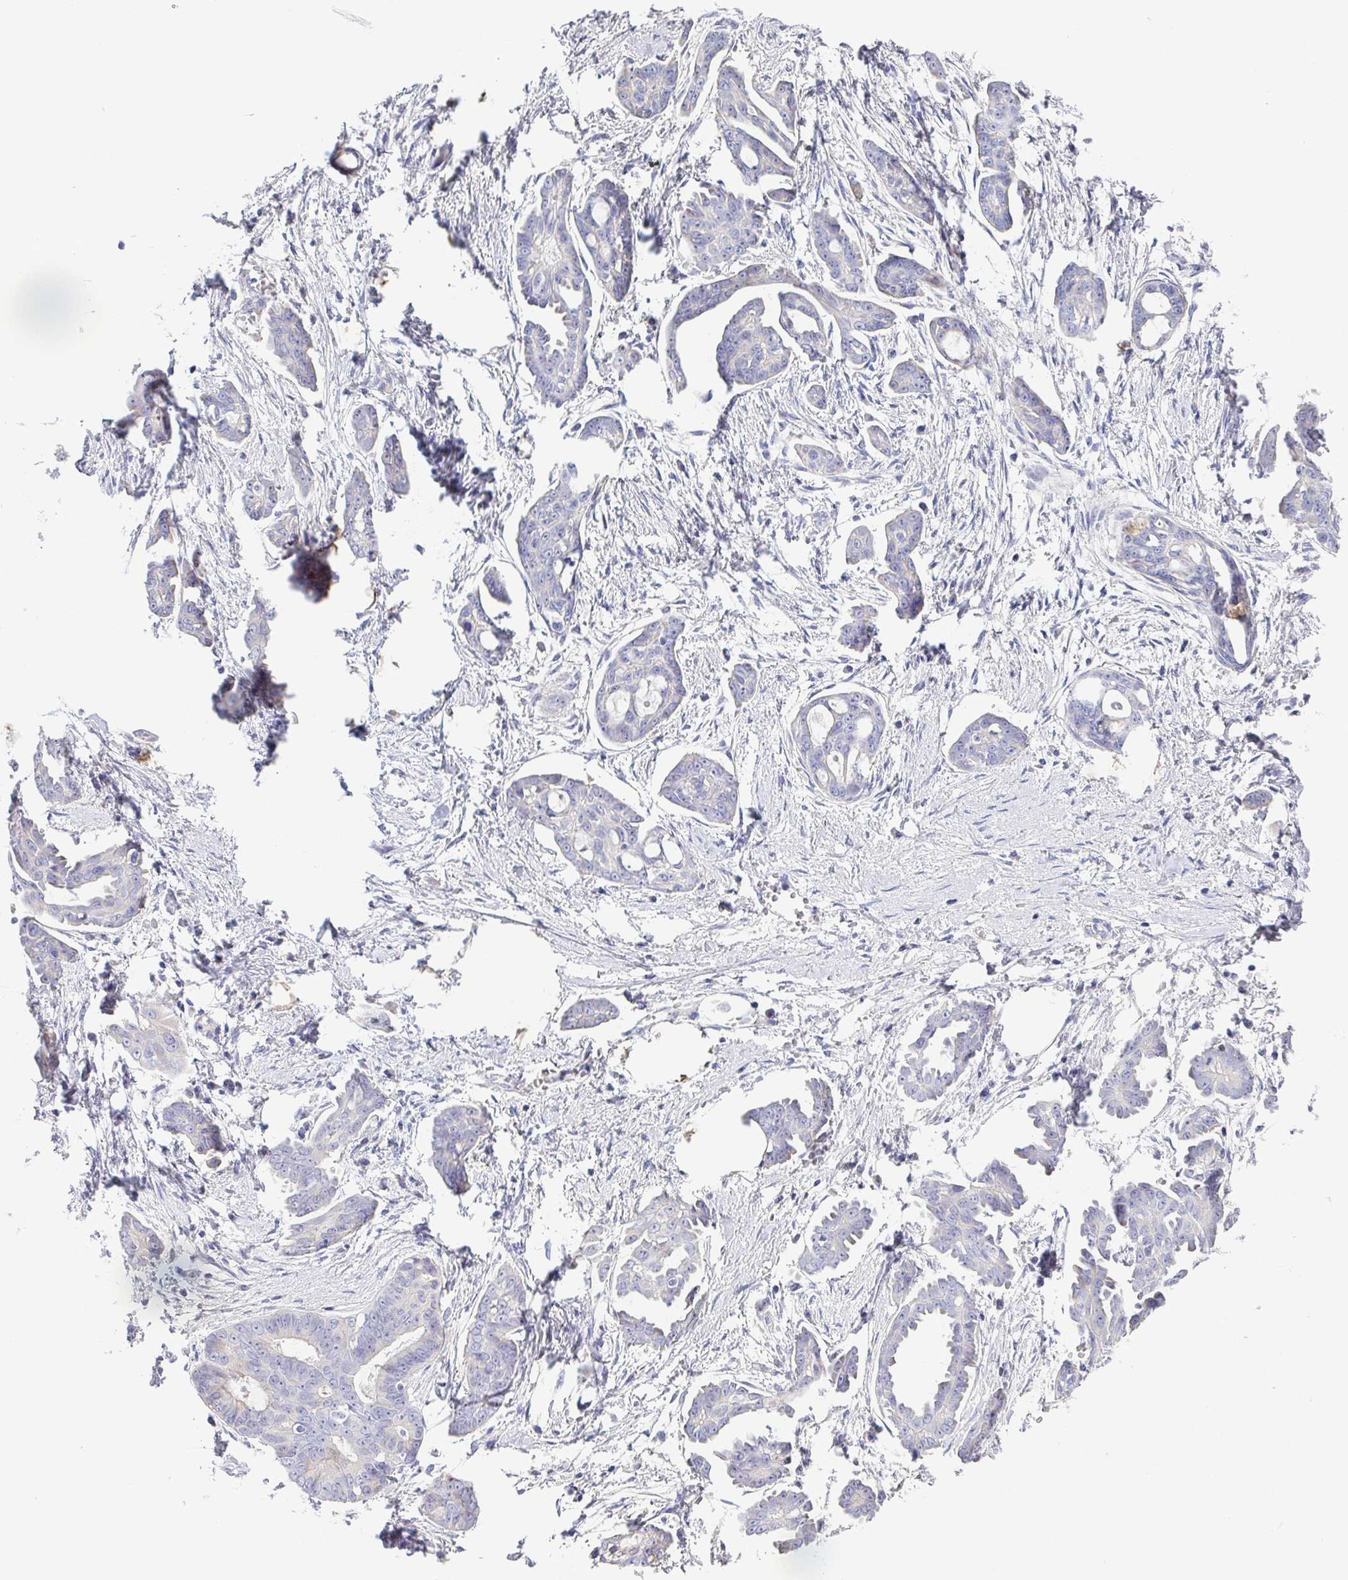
{"staining": {"intensity": "negative", "quantity": "none", "location": "none"}, "tissue": "ovarian cancer", "cell_type": "Tumor cells", "image_type": "cancer", "snomed": [{"axis": "morphology", "description": "Cystadenocarcinoma, serous, NOS"}, {"axis": "topography", "description": "Ovary"}], "caption": "Immunohistochemistry (IHC) of ovarian cancer (serous cystadenocarcinoma) demonstrates no expression in tumor cells.", "gene": "PKDREJ", "patient": {"sex": "female", "age": 71}}